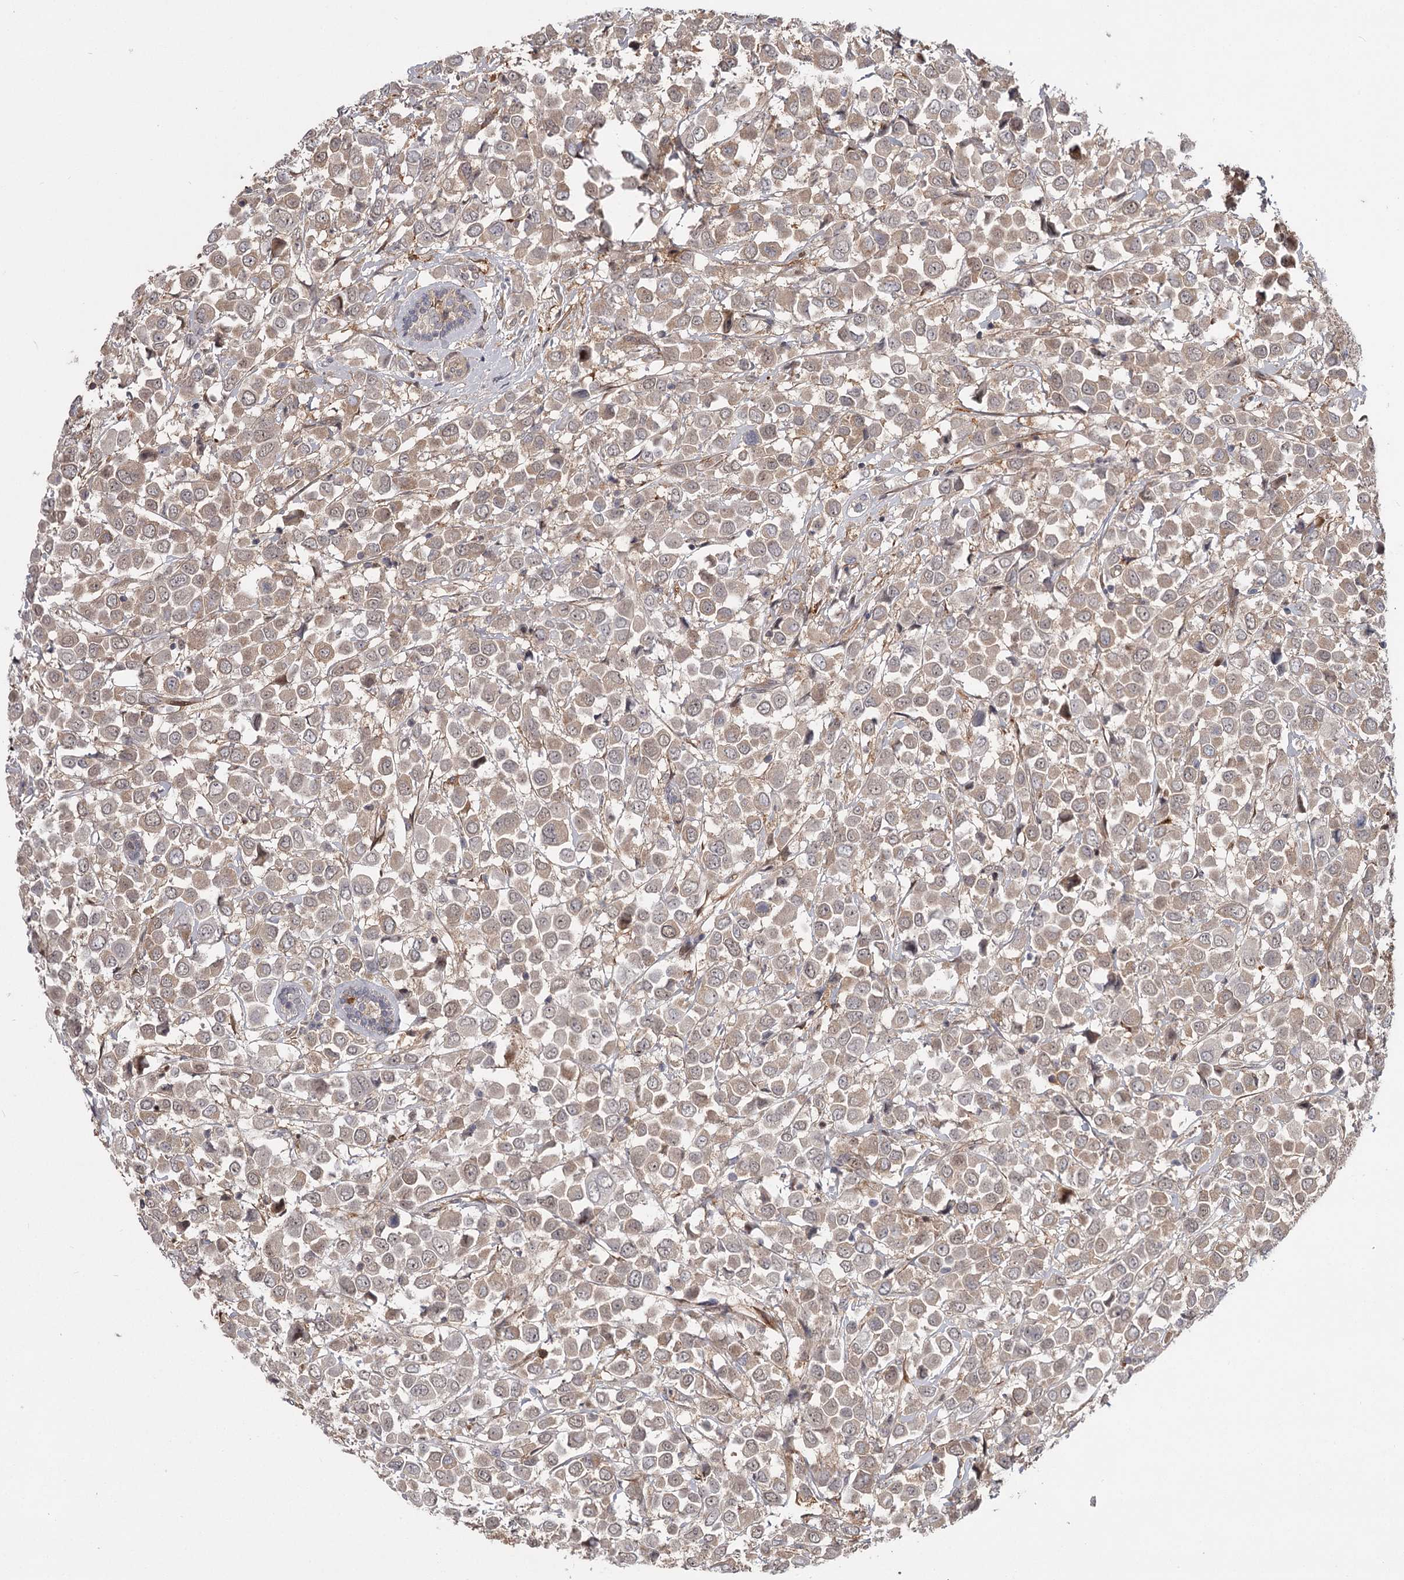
{"staining": {"intensity": "weak", "quantity": "25%-75%", "location": "cytoplasmic/membranous,nuclear"}, "tissue": "breast cancer", "cell_type": "Tumor cells", "image_type": "cancer", "snomed": [{"axis": "morphology", "description": "Duct carcinoma"}, {"axis": "topography", "description": "Breast"}], "caption": "A micrograph showing weak cytoplasmic/membranous and nuclear staining in approximately 25%-75% of tumor cells in breast invasive ductal carcinoma, as visualized by brown immunohistochemical staining.", "gene": "CCNG2", "patient": {"sex": "female", "age": 61}}